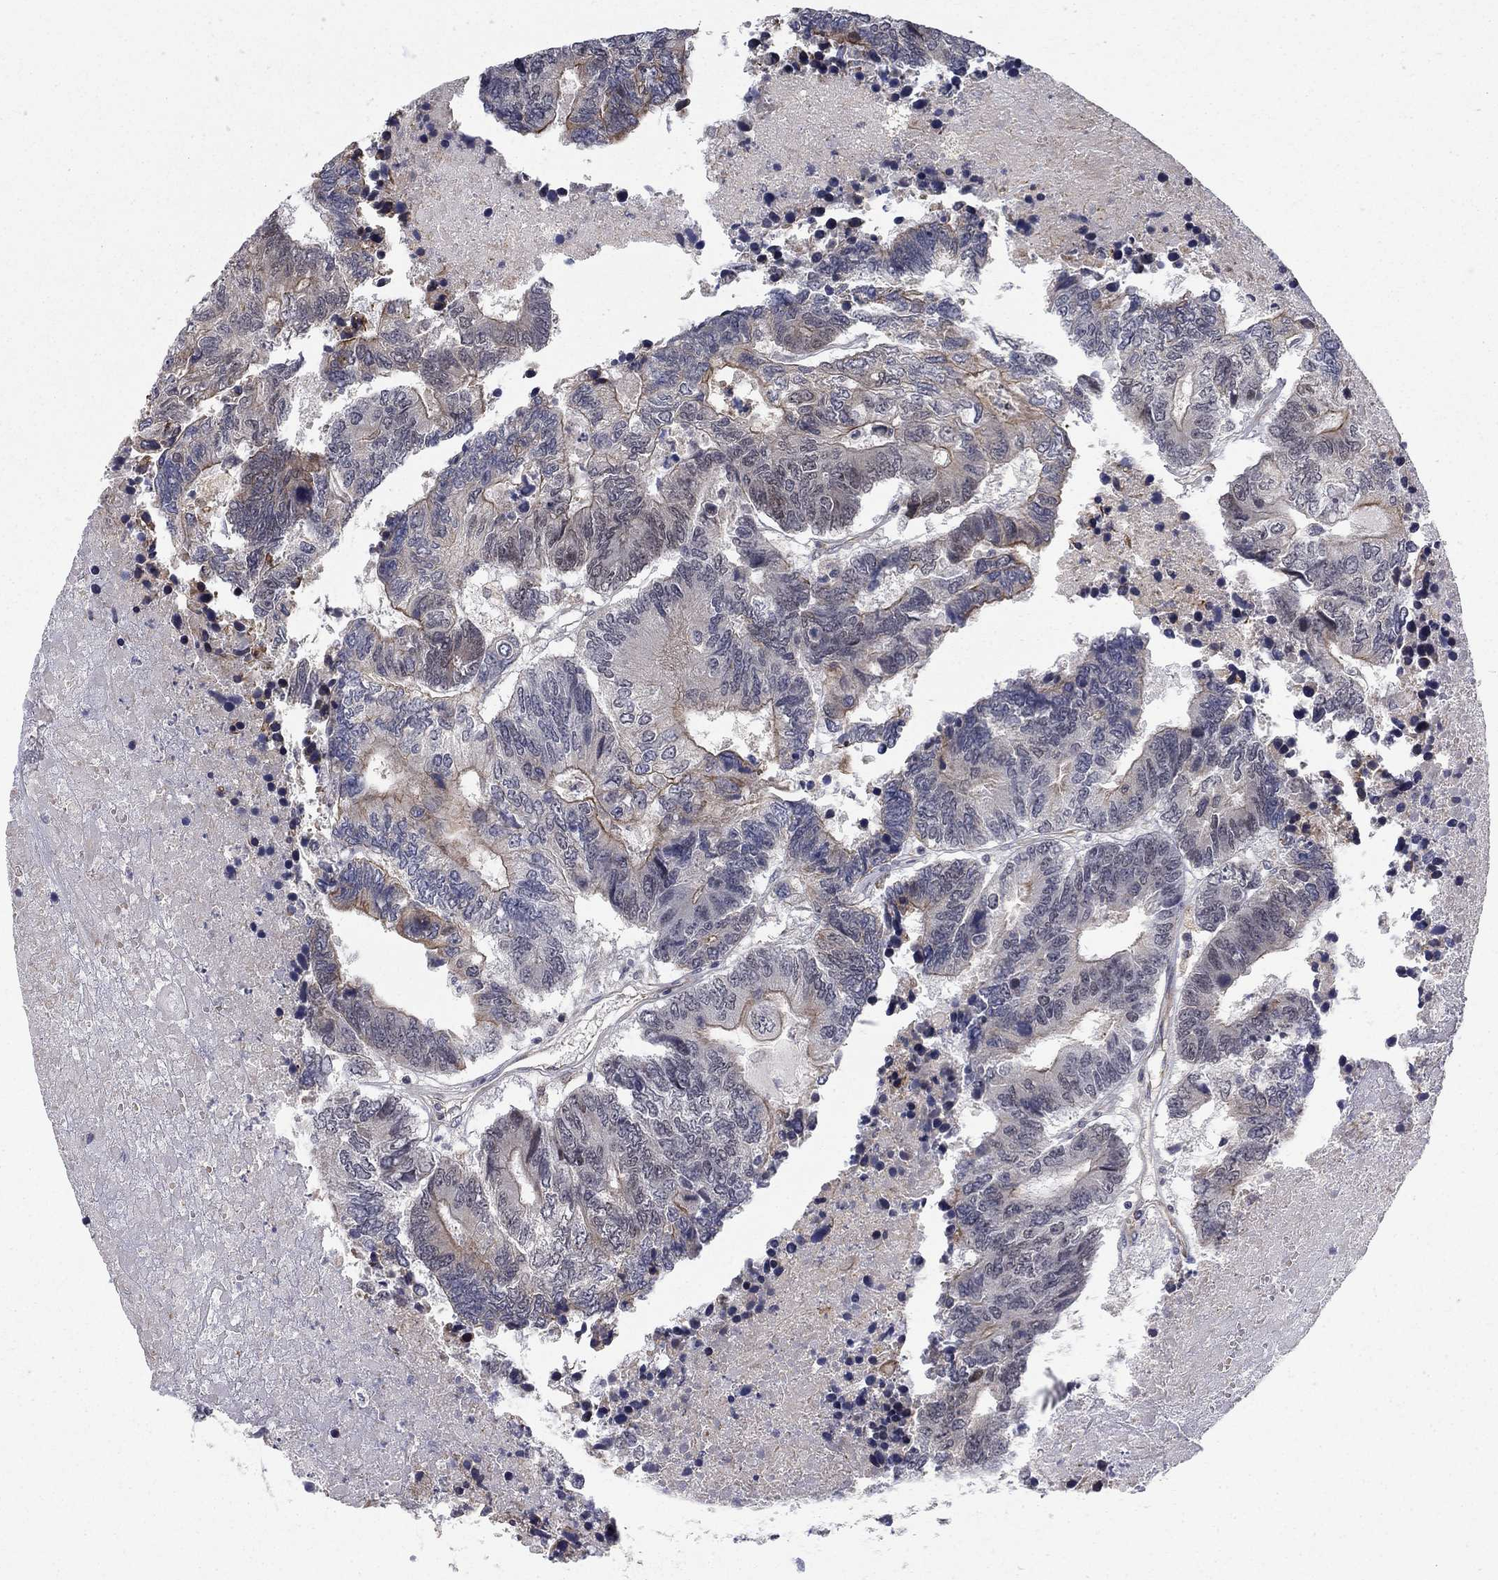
{"staining": {"intensity": "moderate", "quantity": "<25%", "location": "cytoplasmic/membranous"}, "tissue": "colorectal cancer", "cell_type": "Tumor cells", "image_type": "cancer", "snomed": [{"axis": "morphology", "description": "Adenocarcinoma, NOS"}, {"axis": "topography", "description": "Colon"}], "caption": "Colorectal cancer (adenocarcinoma) stained for a protein shows moderate cytoplasmic/membranous positivity in tumor cells. (DAB IHC with brightfield microscopy, high magnification).", "gene": "BCL11A", "patient": {"sex": "female", "age": 48}}